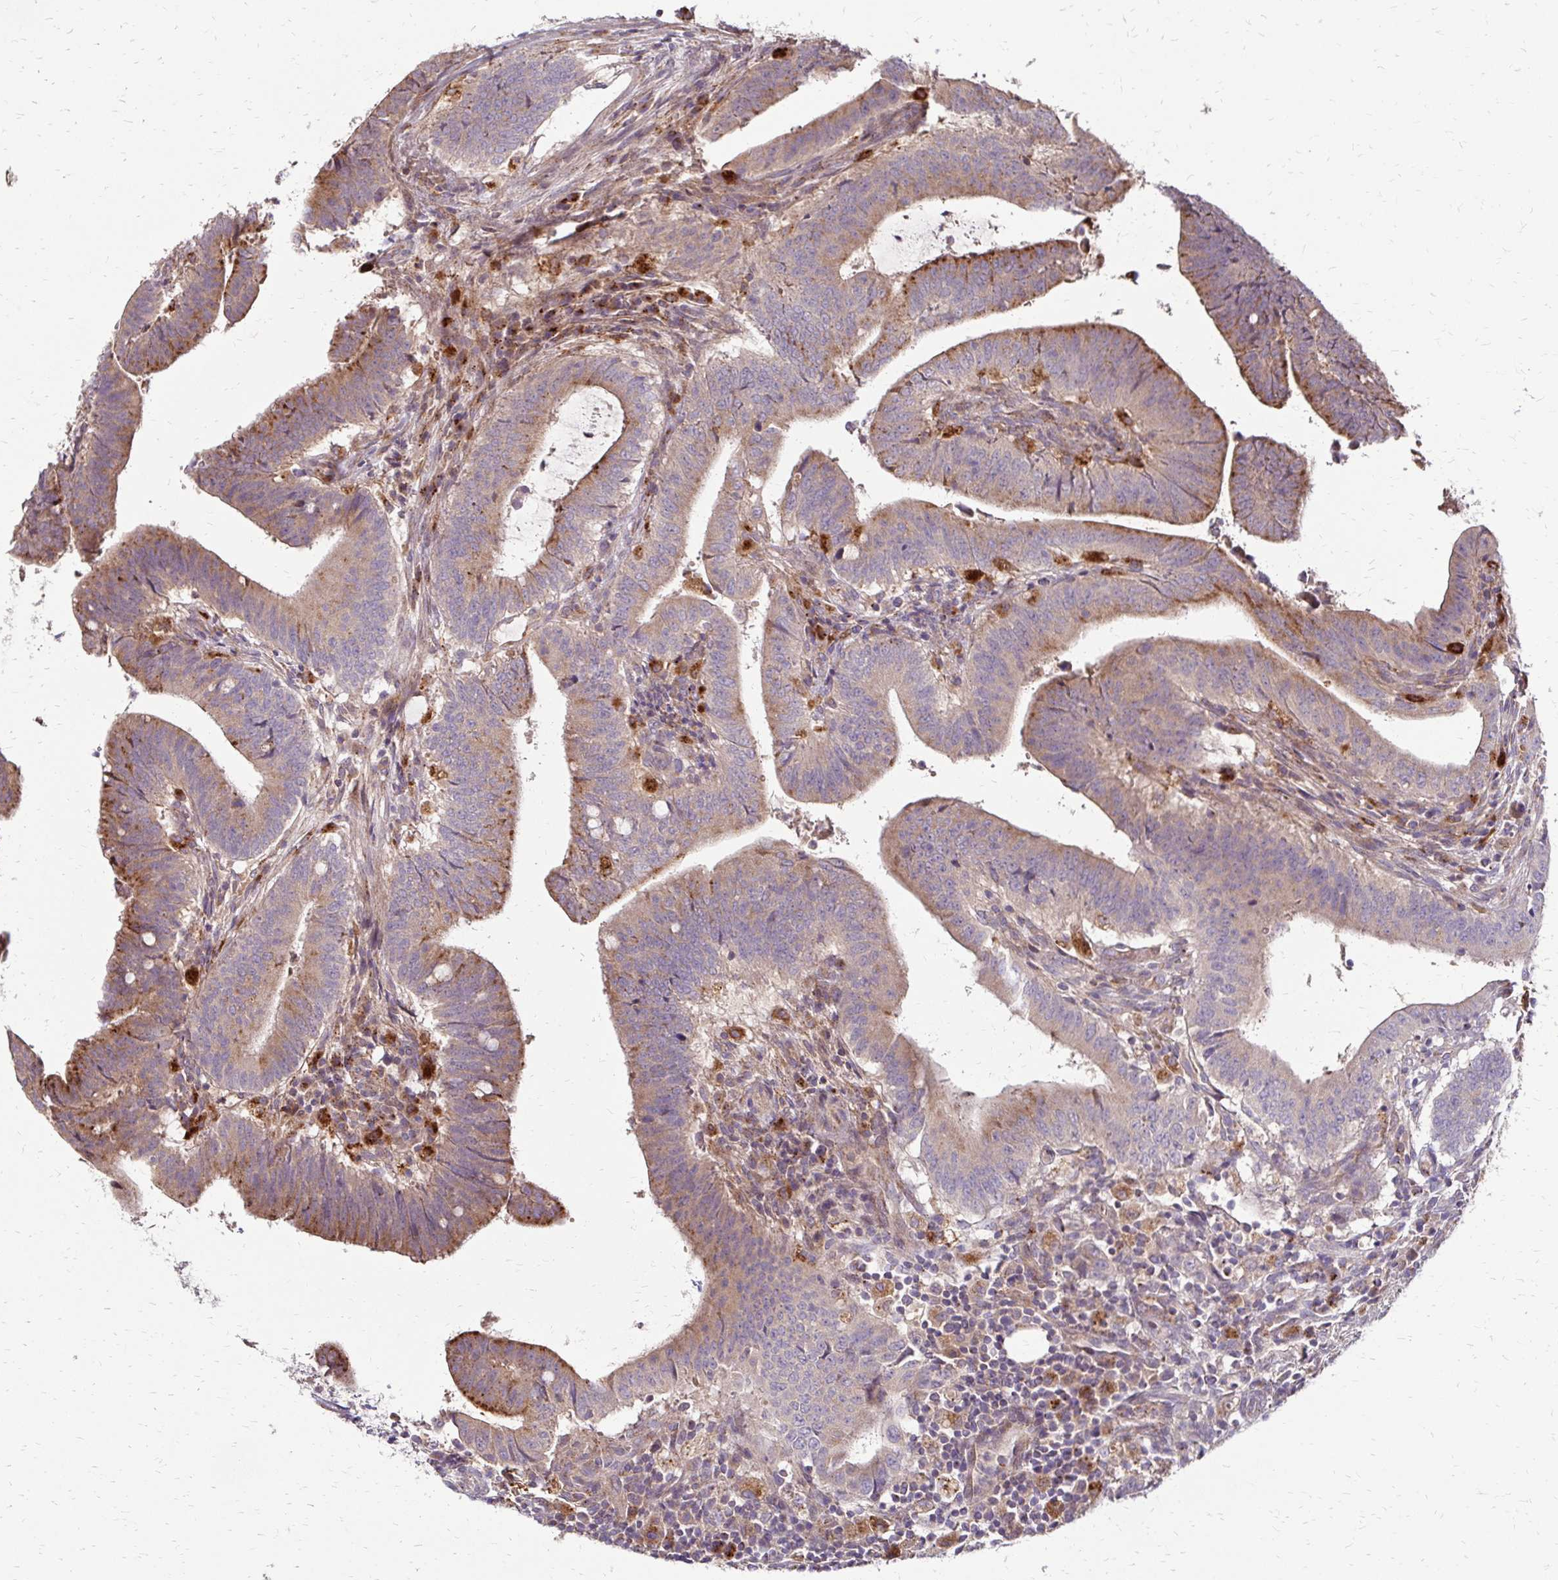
{"staining": {"intensity": "moderate", "quantity": ">75%", "location": "cytoplasmic/membranous"}, "tissue": "colorectal cancer", "cell_type": "Tumor cells", "image_type": "cancer", "snomed": [{"axis": "morphology", "description": "Adenocarcinoma, NOS"}, {"axis": "topography", "description": "Colon"}], "caption": "This micrograph displays IHC staining of adenocarcinoma (colorectal), with medium moderate cytoplasmic/membranous staining in approximately >75% of tumor cells.", "gene": "IDUA", "patient": {"sex": "female", "age": 43}}